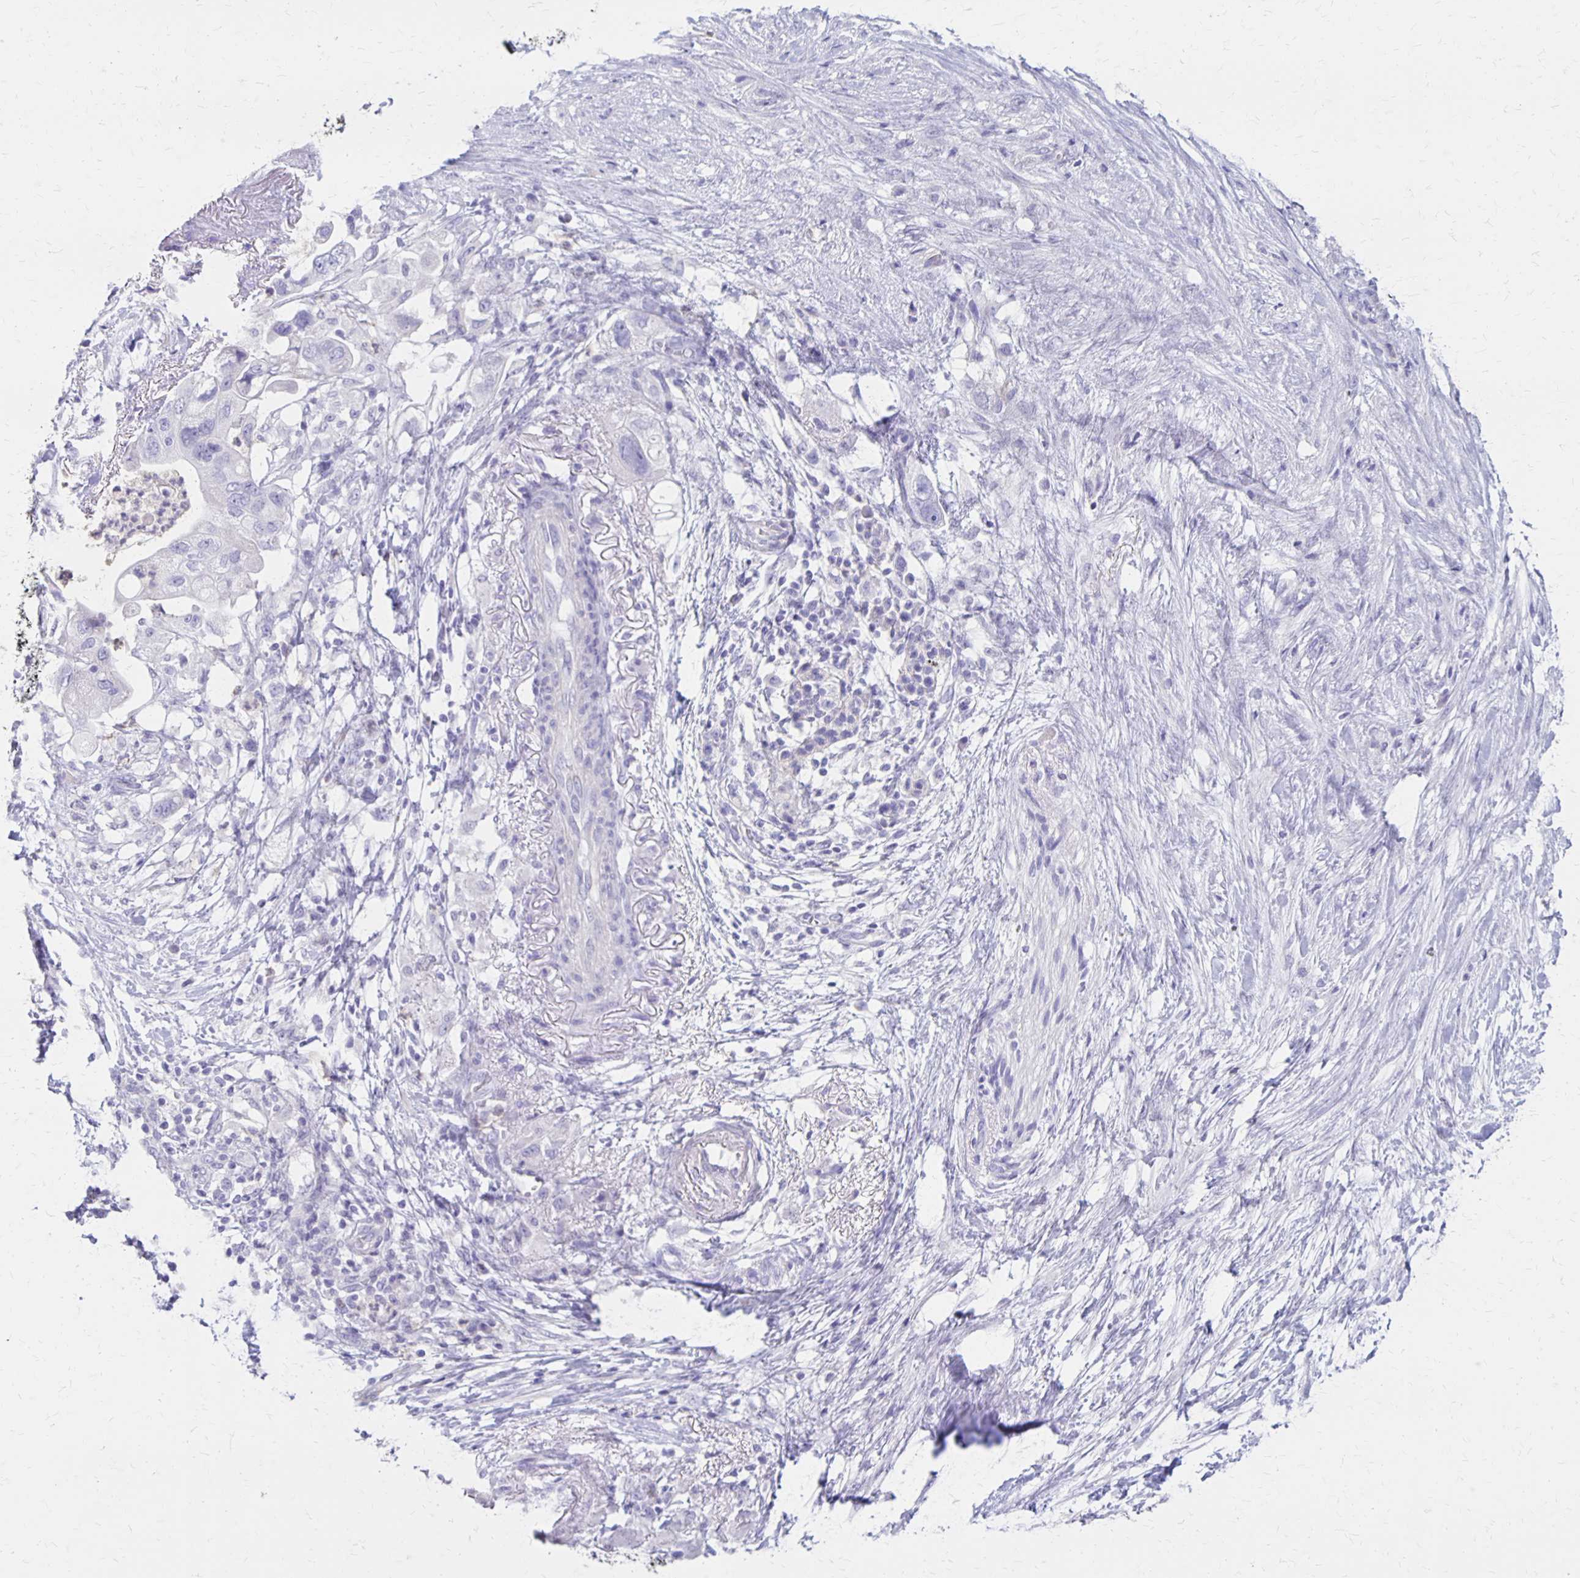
{"staining": {"intensity": "negative", "quantity": "none", "location": "none"}, "tissue": "pancreatic cancer", "cell_type": "Tumor cells", "image_type": "cancer", "snomed": [{"axis": "morphology", "description": "Adenocarcinoma, NOS"}, {"axis": "topography", "description": "Pancreas"}], "caption": "Pancreatic adenocarcinoma was stained to show a protein in brown. There is no significant positivity in tumor cells.", "gene": "SEPTIN5", "patient": {"sex": "female", "age": 72}}